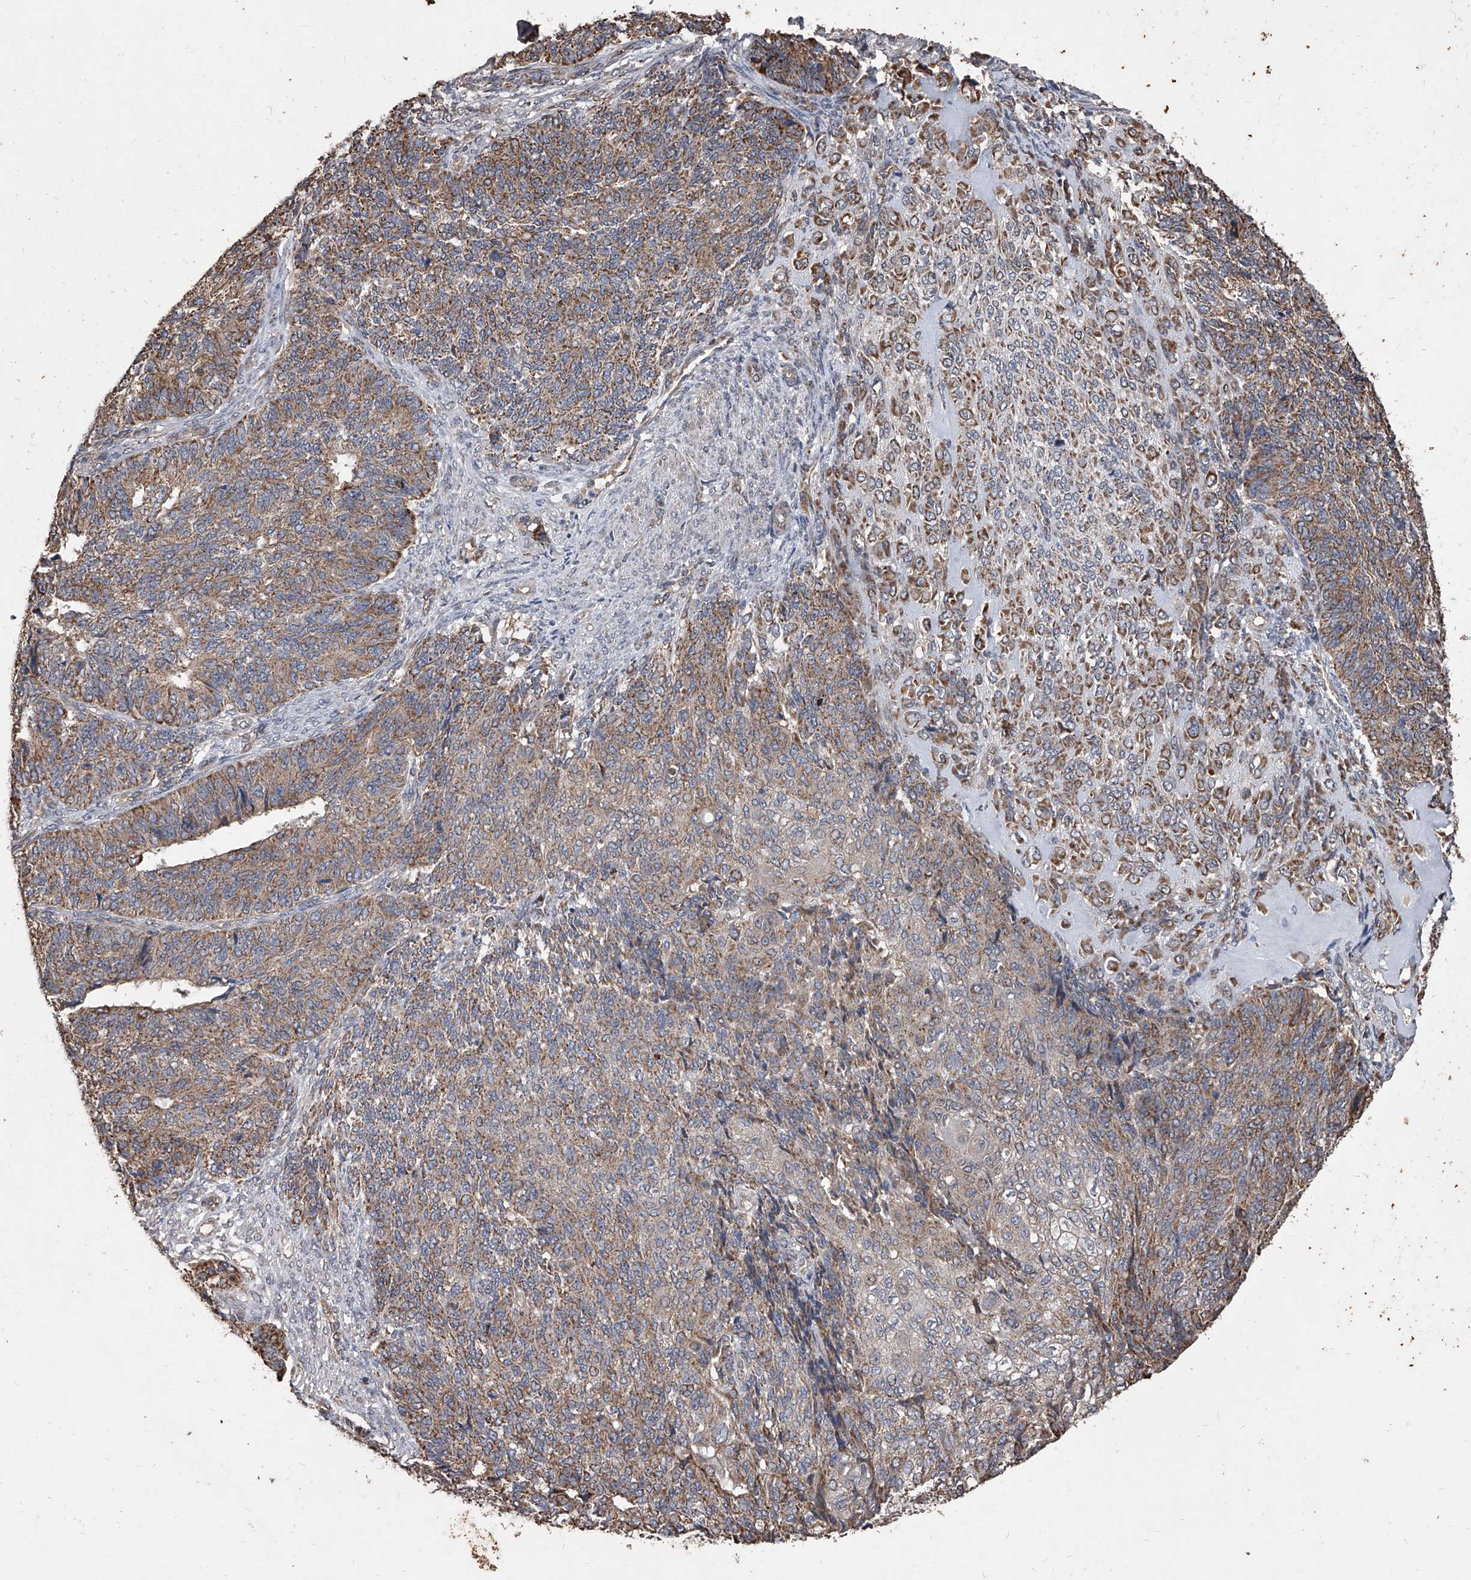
{"staining": {"intensity": "moderate", "quantity": ">75%", "location": "cytoplasmic/membranous"}, "tissue": "endometrial cancer", "cell_type": "Tumor cells", "image_type": "cancer", "snomed": [{"axis": "morphology", "description": "Adenocarcinoma, NOS"}, {"axis": "topography", "description": "Endometrium"}], "caption": "Tumor cells demonstrate medium levels of moderate cytoplasmic/membranous positivity in approximately >75% of cells in human endometrial adenocarcinoma.", "gene": "LTV1", "patient": {"sex": "female", "age": 32}}